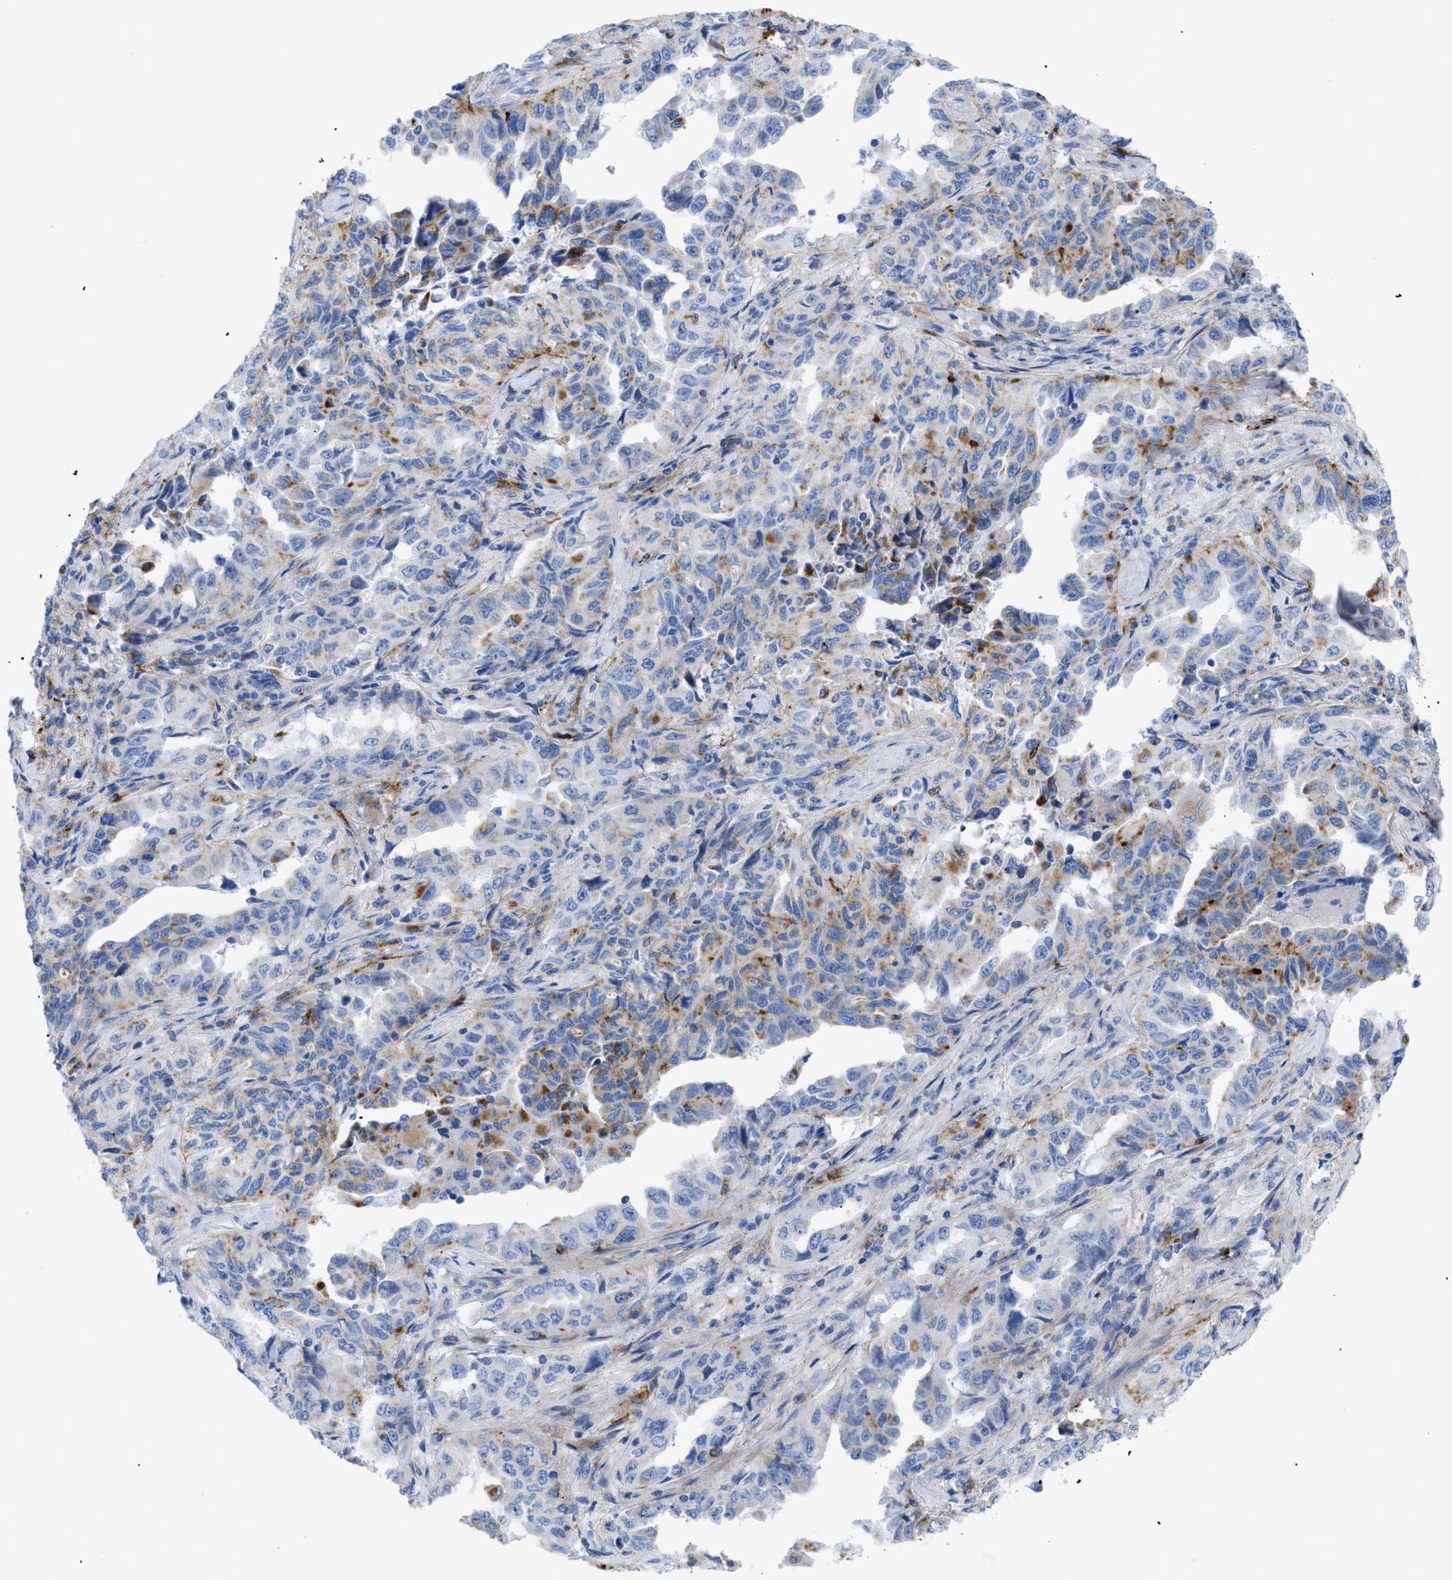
{"staining": {"intensity": "moderate", "quantity": "<25%", "location": "cytoplasmic/membranous"}, "tissue": "lung cancer", "cell_type": "Tumor cells", "image_type": "cancer", "snomed": [{"axis": "morphology", "description": "Adenocarcinoma, NOS"}, {"axis": "topography", "description": "Lung"}], "caption": "Lung adenocarcinoma stained with a brown dye displays moderate cytoplasmic/membranous positive staining in about <25% of tumor cells.", "gene": "DRAM2", "patient": {"sex": "female", "age": 51}}